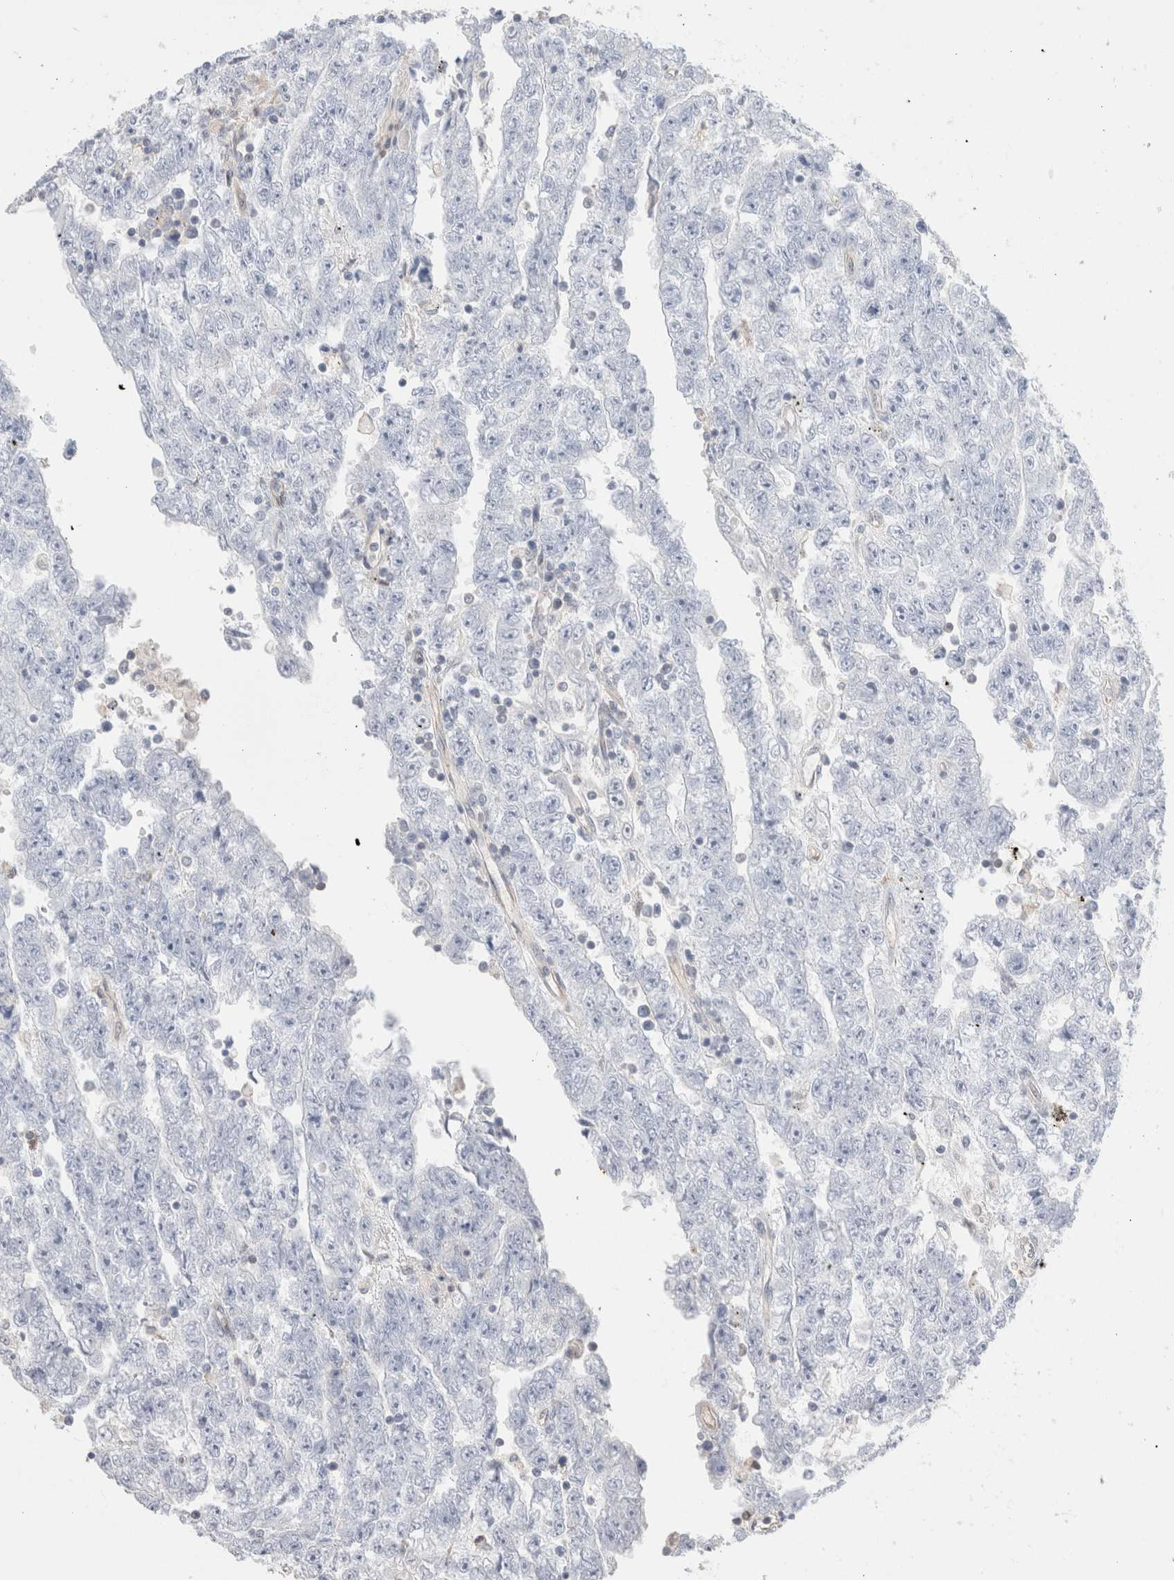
{"staining": {"intensity": "negative", "quantity": "none", "location": "none"}, "tissue": "testis cancer", "cell_type": "Tumor cells", "image_type": "cancer", "snomed": [{"axis": "morphology", "description": "Carcinoma, Embryonal, NOS"}, {"axis": "topography", "description": "Testis"}], "caption": "This is an immunohistochemistry histopathology image of testis embryonal carcinoma. There is no expression in tumor cells.", "gene": "CAPN2", "patient": {"sex": "male", "age": 25}}